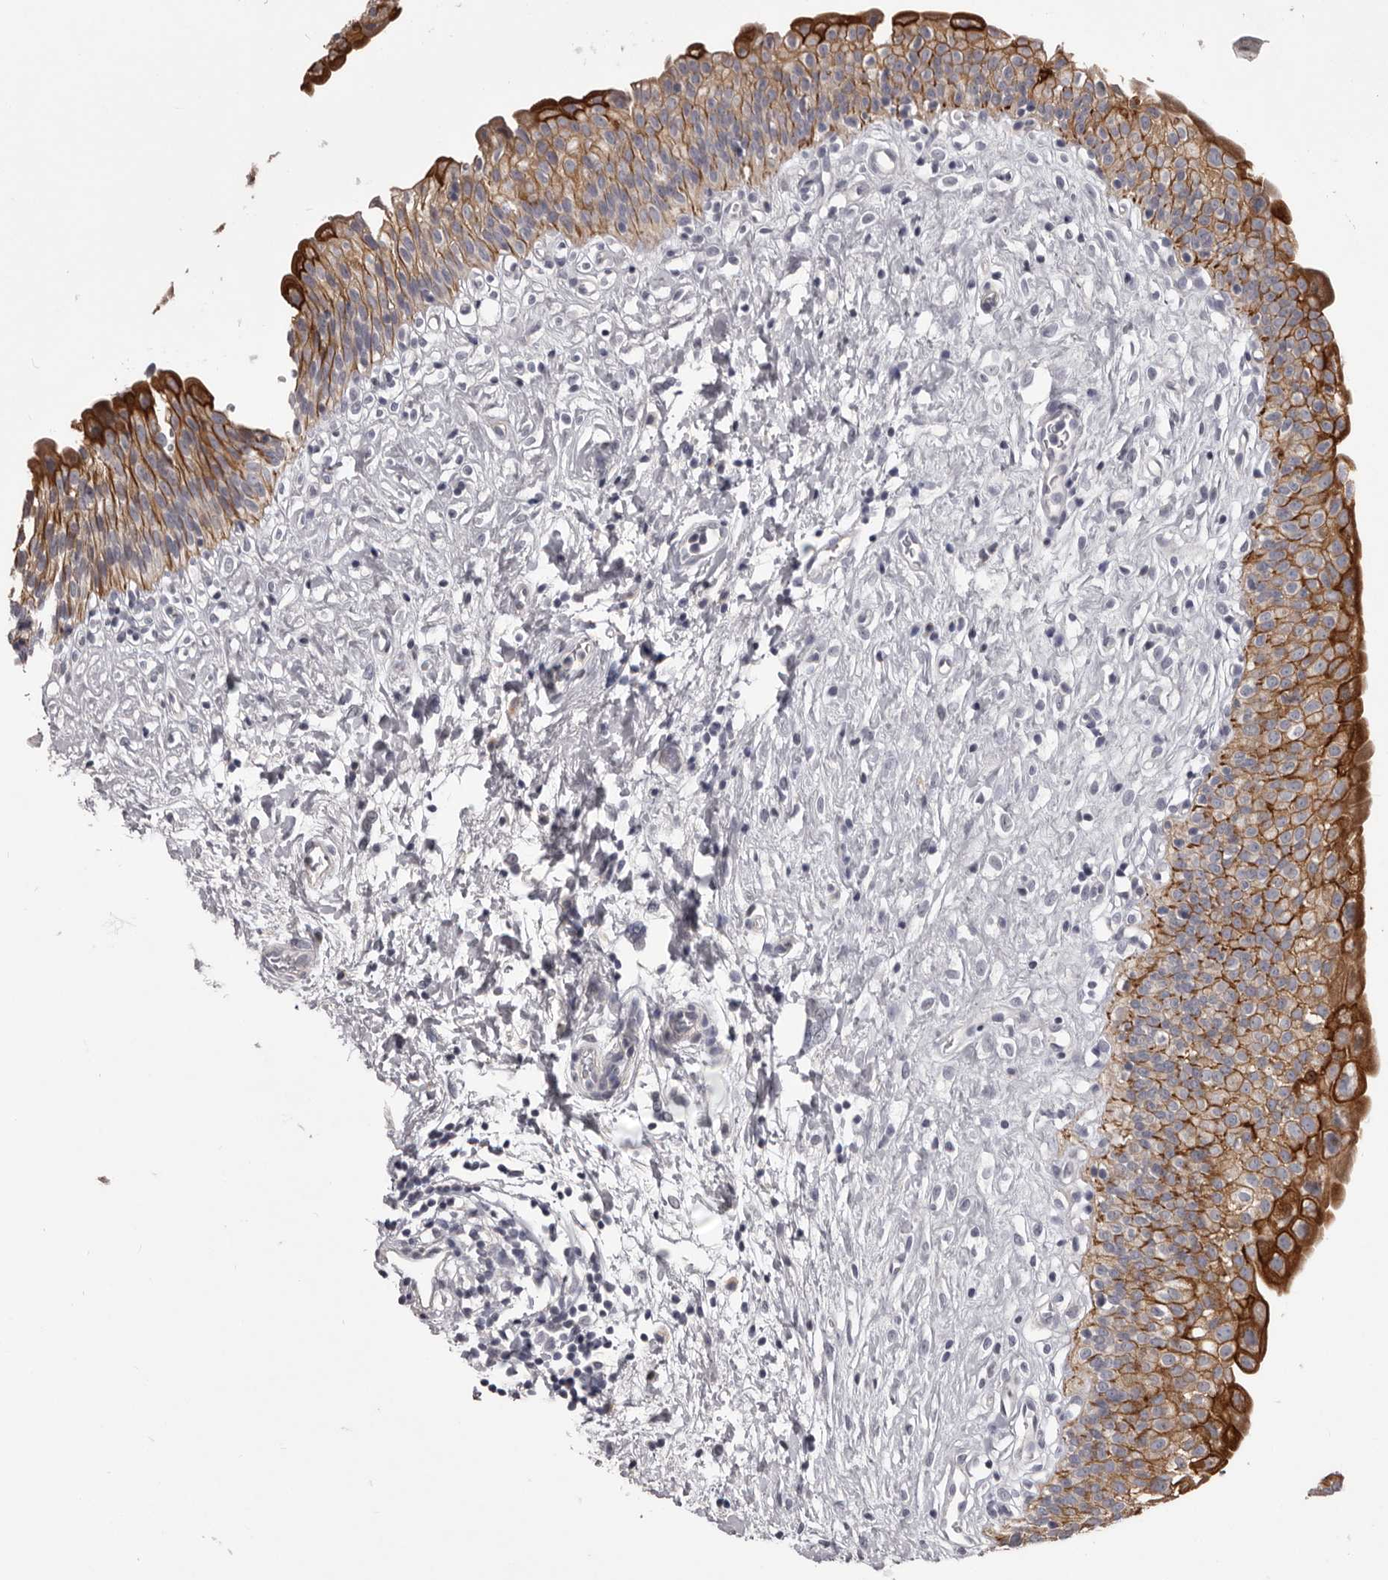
{"staining": {"intensity": "strong", "quantity": "25%-75%", "location": "cytoplasmic/membranous"}, "tissue": "urinary bladder", "cell_type": "Urothelial cells", "image_type": "normal", "snomed": [{"axis": "morphology", "description": "Normal tissue, NOS"}, {"axis": "topography", "description": "Urinary bladder"}], "caption": "A brown stain labels strong cytoplasmic/membranous expression of a protein in urothelial cells of benign human urinary bladder. Ihc stains the protein of interest in brown and the nuclei are stained blue.", "gene": "LPAR6", "patient": {"sex": "male", "age": 51}}